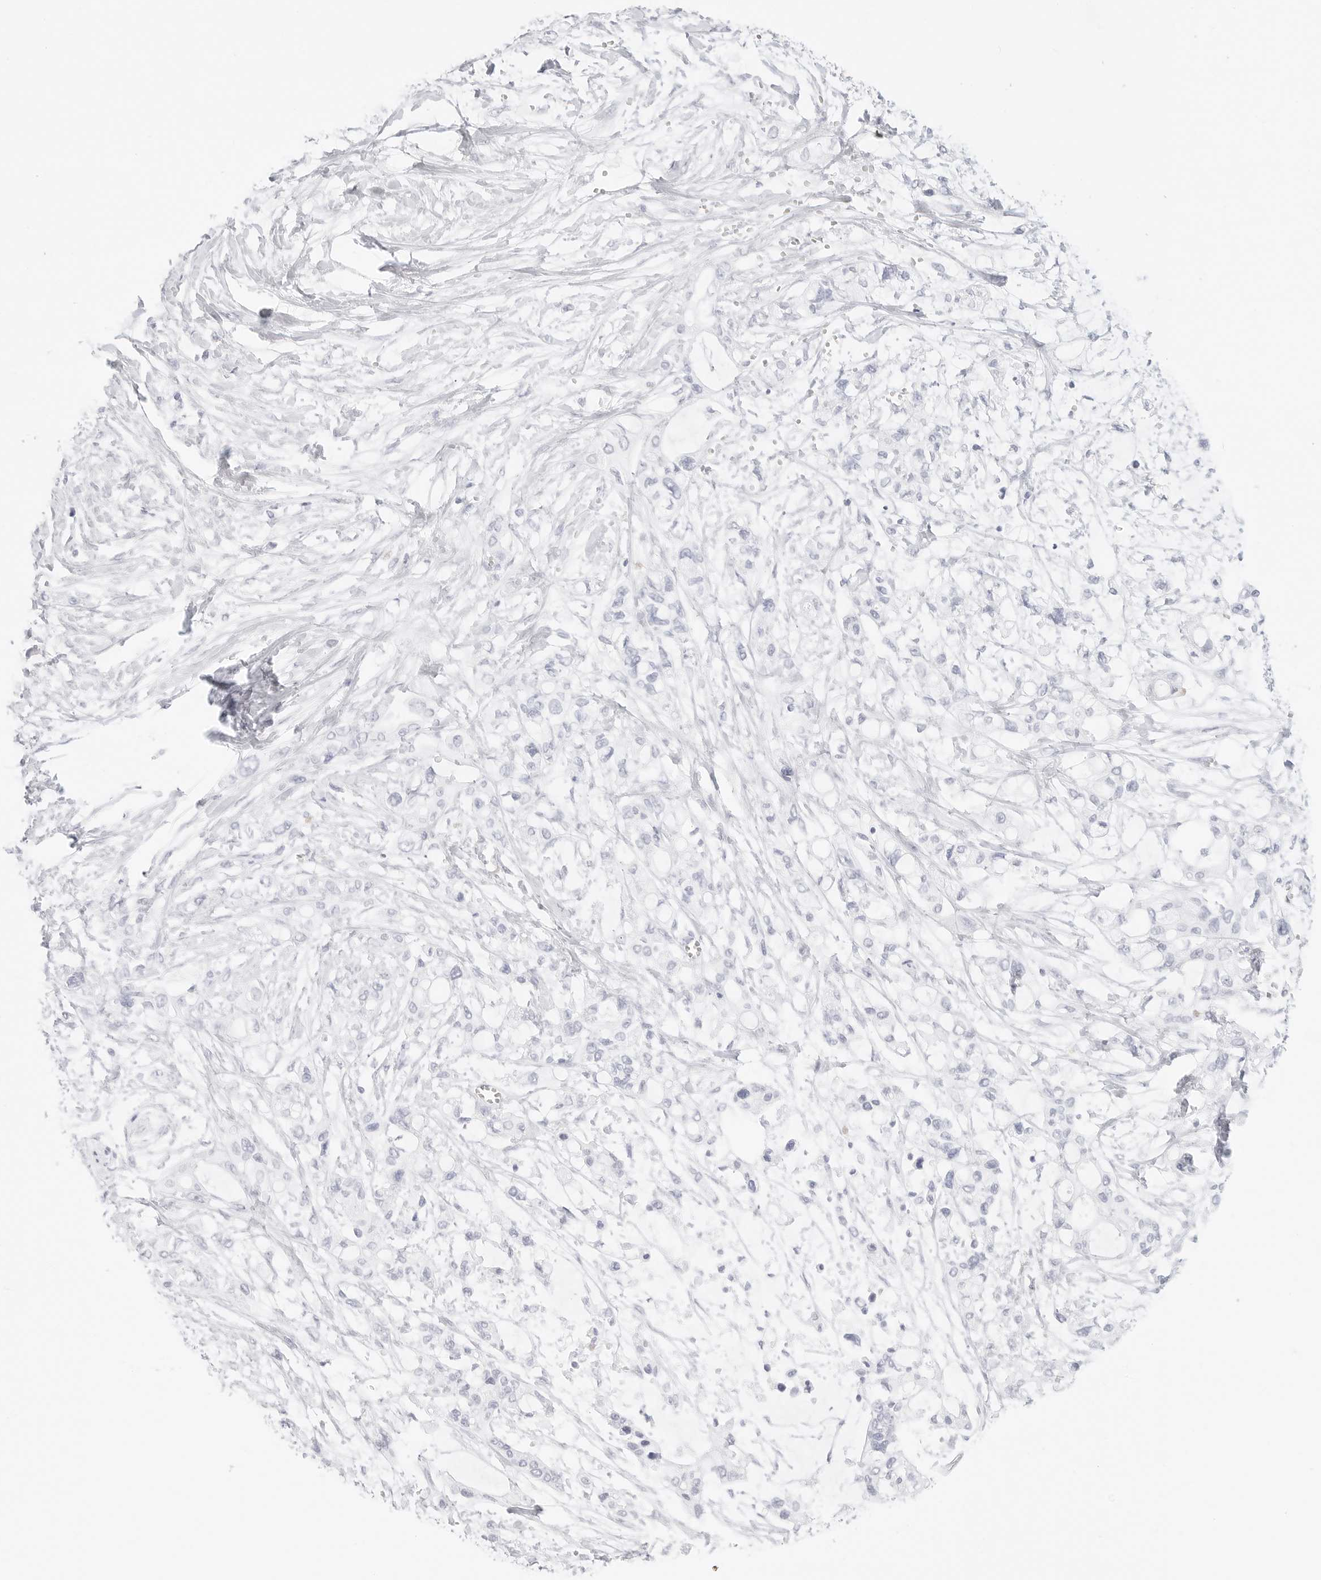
{"staining": {"intensity": "negative", "quantity": "none", "location": "none"}, "tissue": "pancreatic cancer", "cell_type": "Tumor cells", "image_type": "cancer", "snomed": [{"axis": "morphology", "description": "Adenocarcinoma, NOS"}, {"axis": "topography", "description": "Pancreas"}], "caption": "DAB immunohistochemical staining of pancreatic adenocarcinoma displays no significant staining in tumor cells.", "gene": "TFF2", "patient": {"sex": "male", "age": 68}}